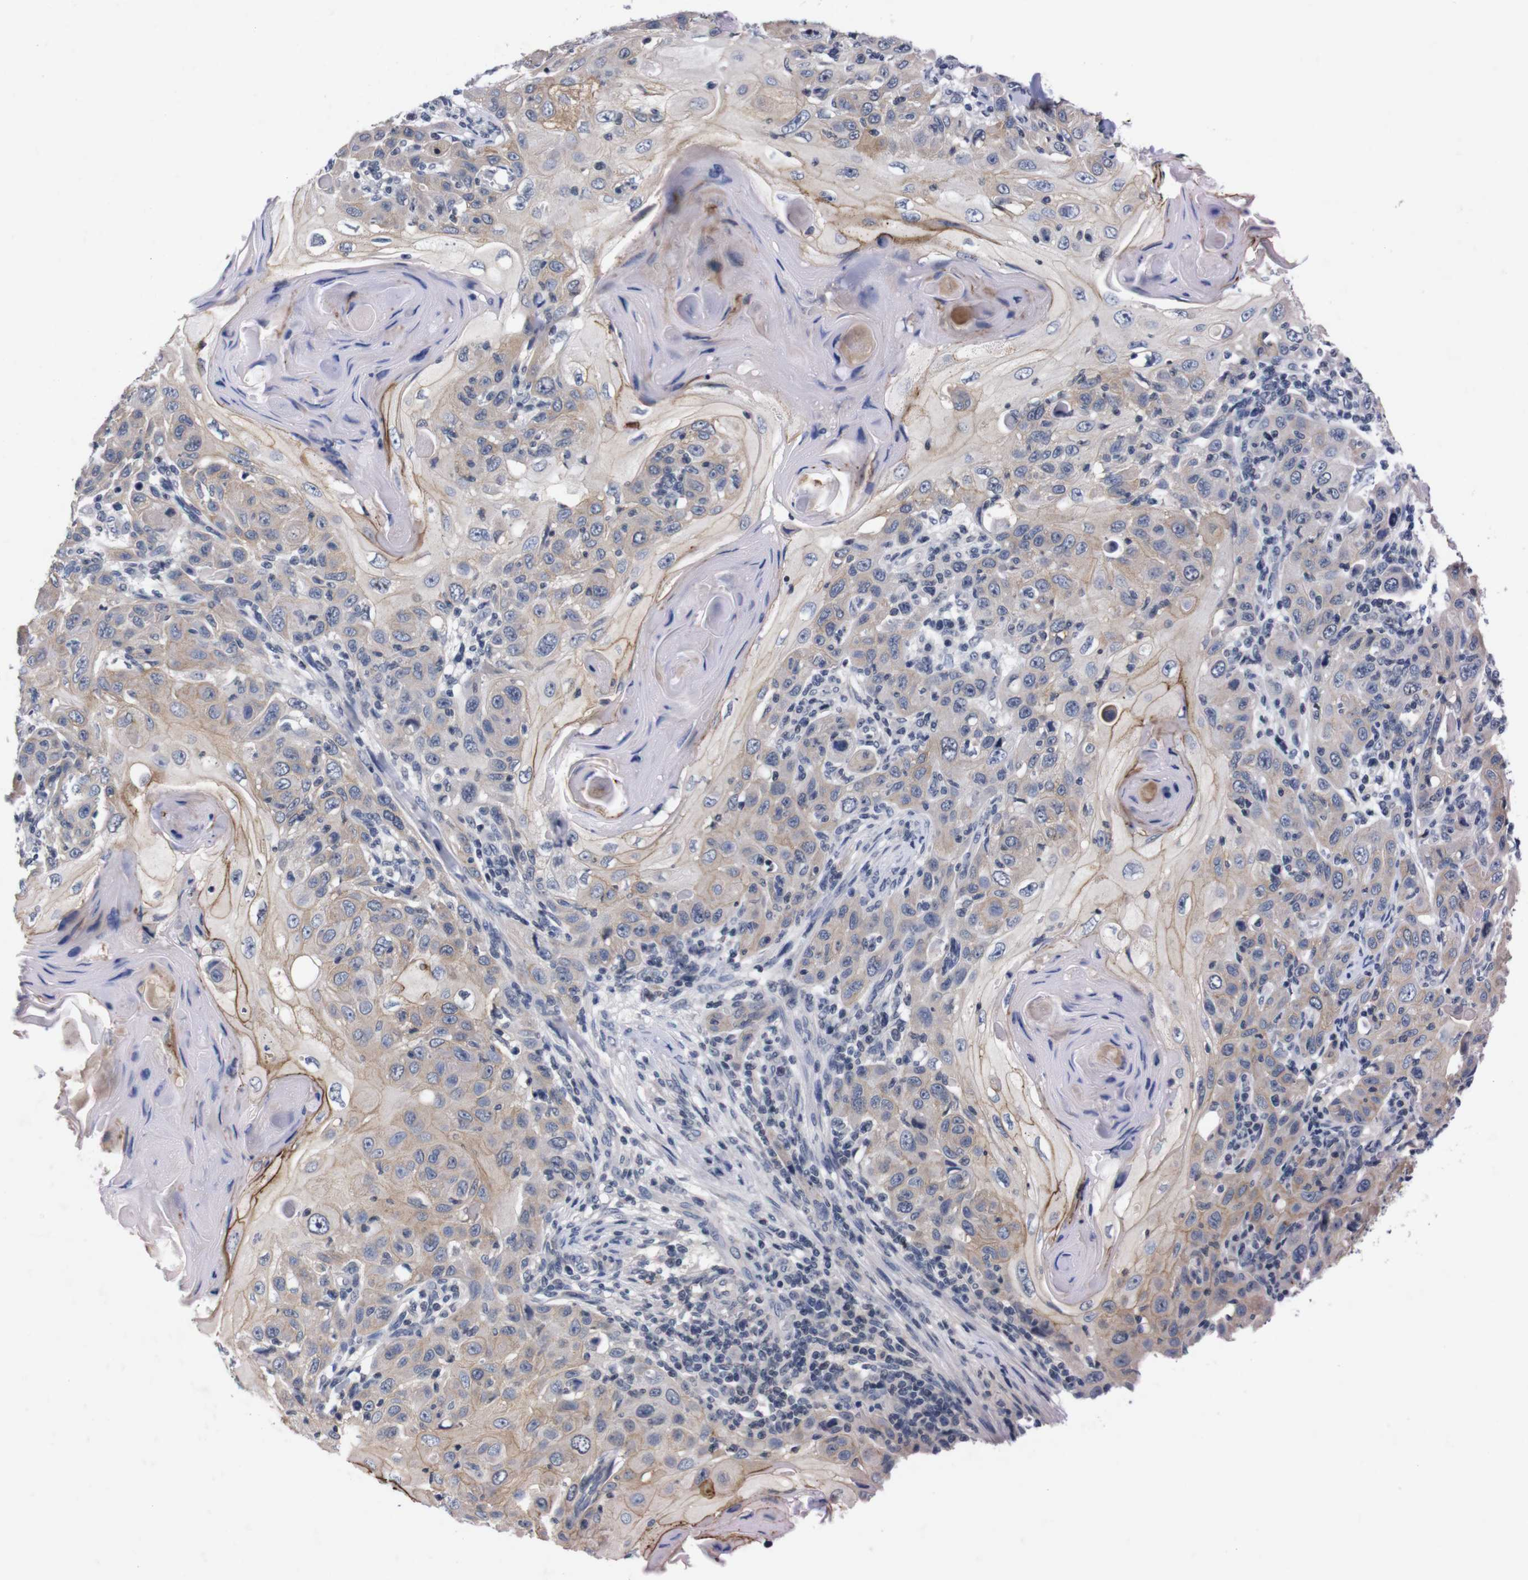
{"staining": {"intensity": "weak", "quantity": "<25%", "location": "cytoplasmic/membranous"}, "tissue": "skin cancer", "cell_type": "Tumor cells", "image_type": "cancer", "snomed": [{"axis": "morphology", "description": "Squamous cell carcinoma, NOS"}, {"axis": "topography", "description": "Skin"}], "caption": "The IHC photomicrograph has no significant expression in tumor cells of squamous cell carcinoma (skin) tissue.", "gene": "TNFRSF21", "patient": {"sex": "female", "age": 88}}